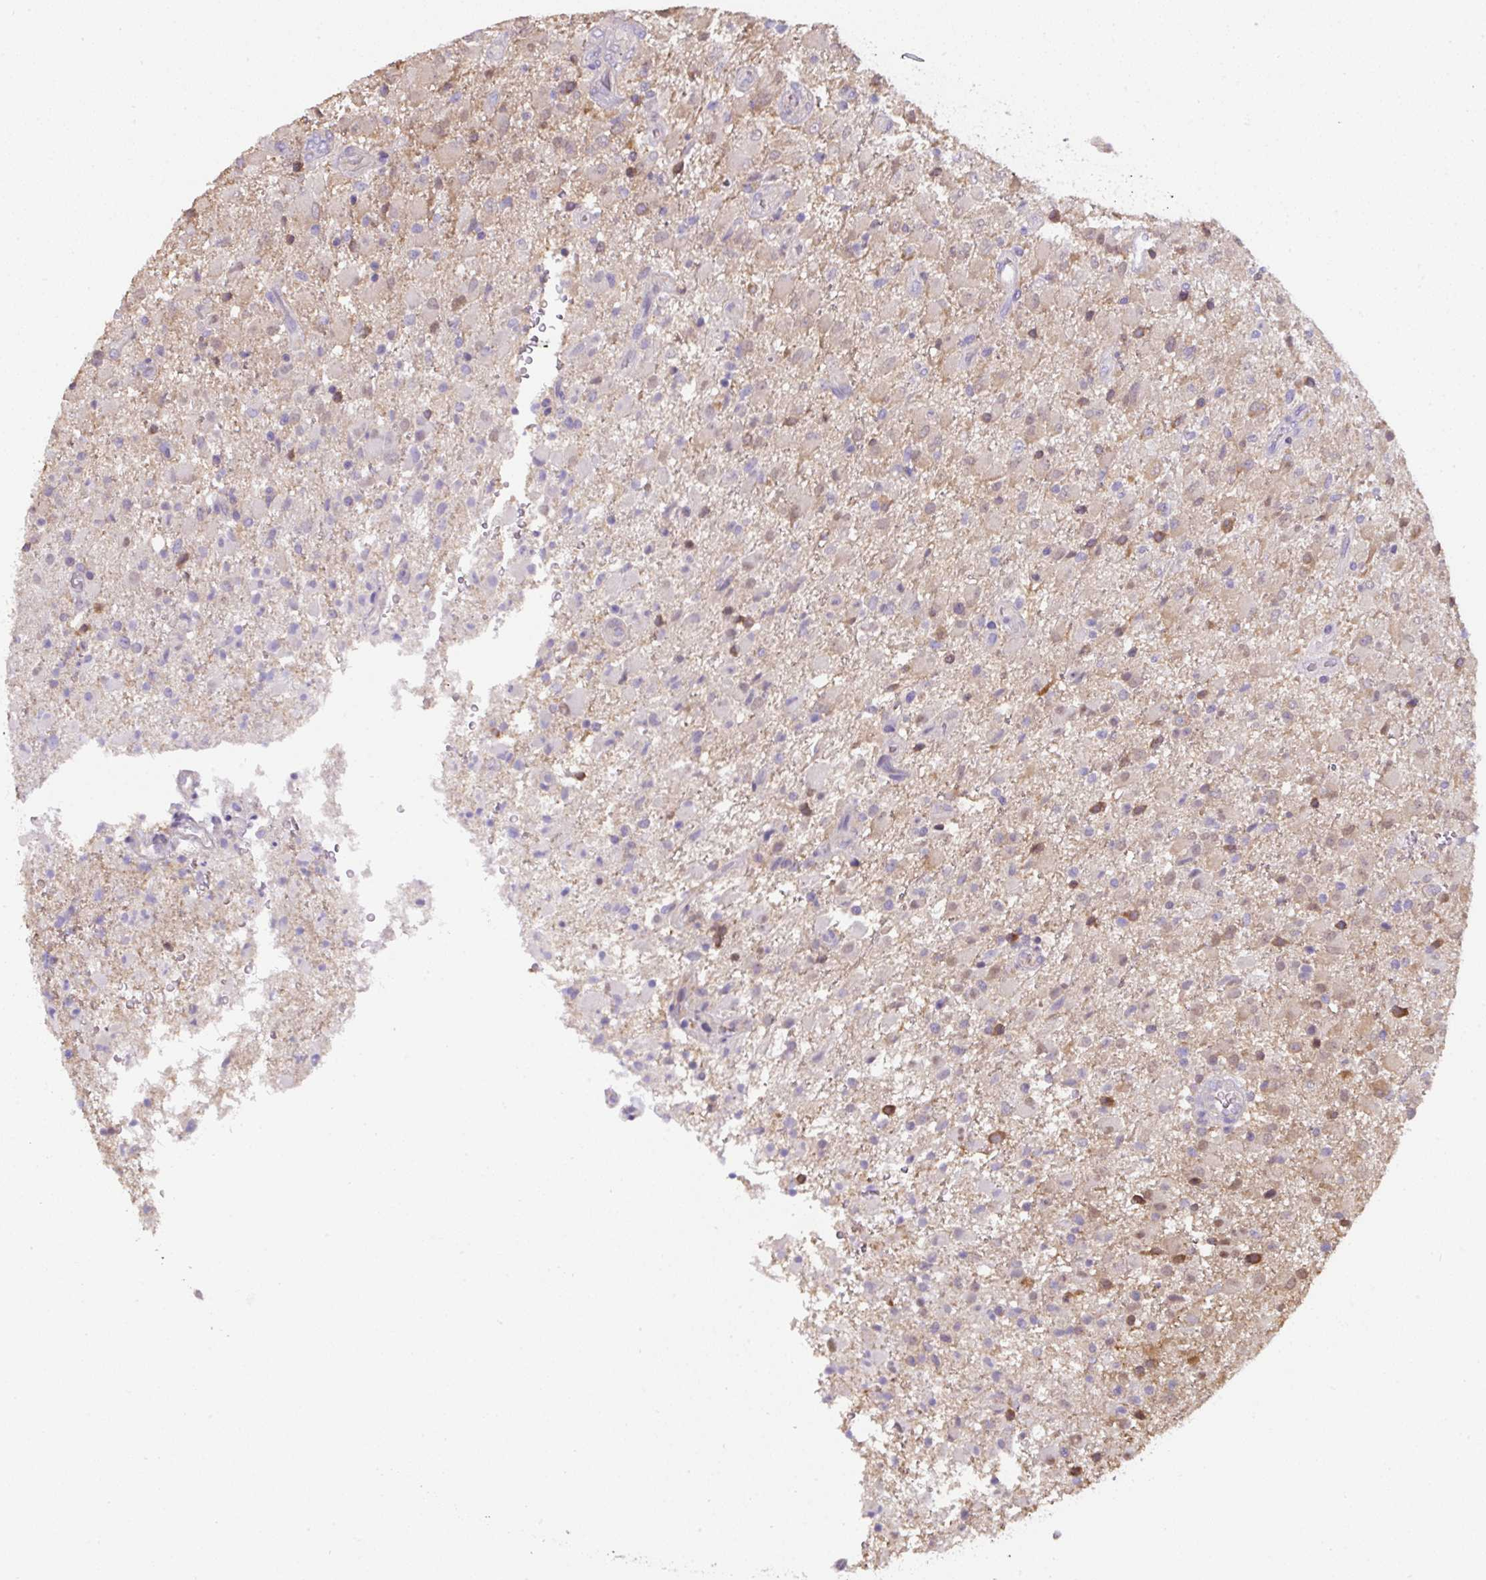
{"staining": {"intensity": "moderate", "quantity": "<25%", "location": "cytoplasmic/membranous"}, "tissue": "glioma", "cell_type": "Tumor cells", "image_type": "cancer", "snomed": [{"axis": "morphology", "description": "Glioma, malignant, Low grade"}, {"axis": "topography", "description": "Brain"}], "caption": "Tumor cells demonstrate moderate cytoplasmic/membranous positivity in approximately <25% of cells in glioma. Using DAB (3,3'-diaminobenzidine) (brown) and hematoxylin (blue) stains, captured at high magnification using brightfield microscopy.", "gene": "ST13", "patient": {"sex": "male", "age": 65}}